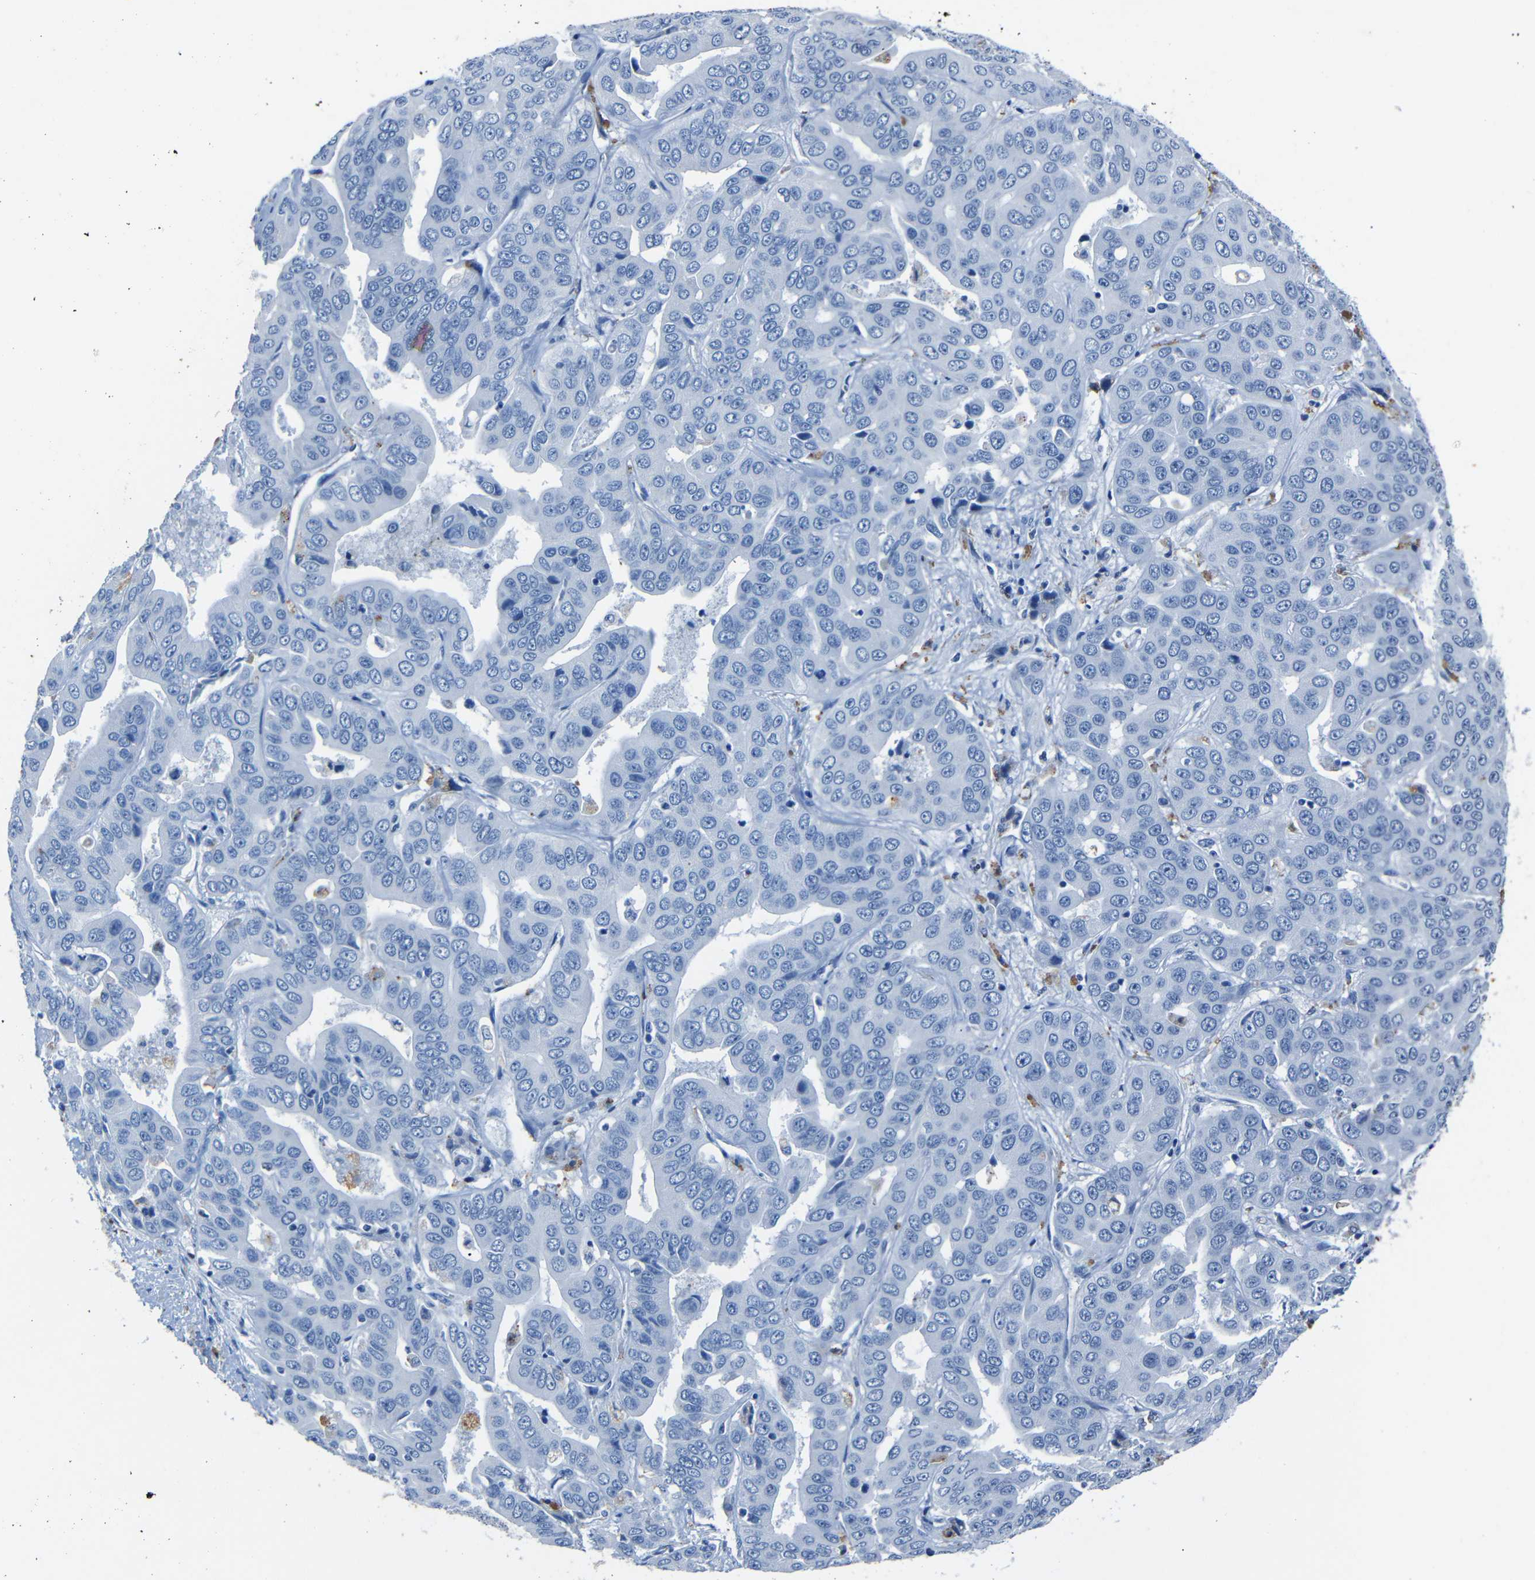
{"staining": {"intensity": "negative", "quantity": "none", "location": "none"}, "tissue": "liver cancer", "cell_type": "Tumor cells", "image_type": "cancer", "snomed": [{"axis": "morphology", "description": "Cholangiocarcinoma"}, {"axis": "topography", "description": "Liver"}], "caption": "A micrograph of human liver cancer (cholangiocarcinoma) is negative for staining in tumor cells. (DAB immunohistochemistry (IHC) with hematoxylin counter stain).", "gene": "CLDN11", "patient": {"sex": "female", "age": 52}}